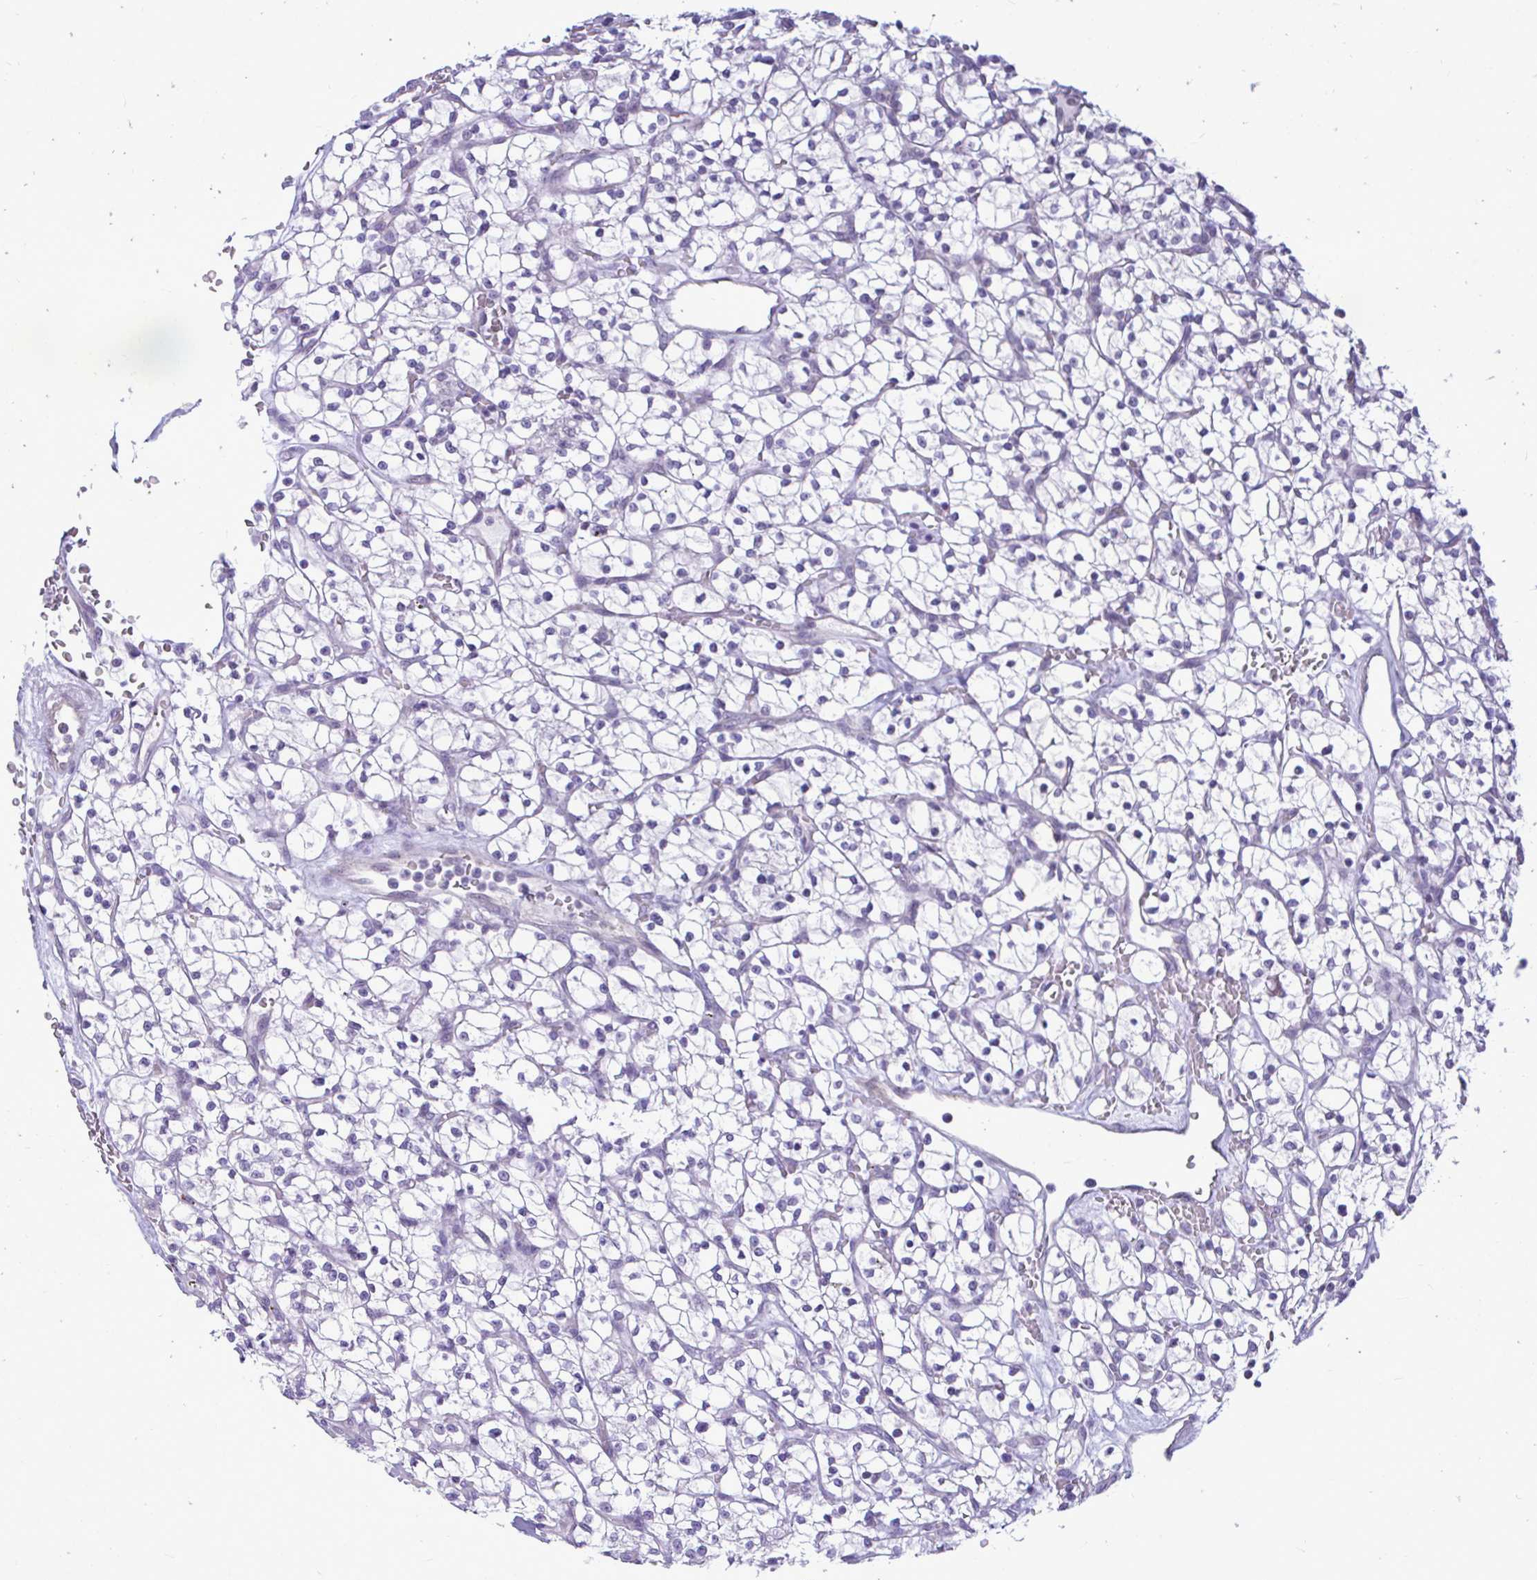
{"staining": {"intensity": "negative", "quantity": "none", "location": "none"}, "tissue": "renal cancer", "cell_type": "Tumor cells", "image_type": "cancer", "snomed": [{"axis": "morphology", "description": "Adenocarcinoma, NOS"}, {"axis": "topography", "description": "Kidney"}], "caption": "DAB (3,3'-diaminobenzidine) immunohistochemical staining of renal cancer (adenocarcinoma) shows no significant expression in tumor cells. Nuclei are stained in blue.", "gene": "SLC25A51", "patient": {"sex": "female", "age": 64}}